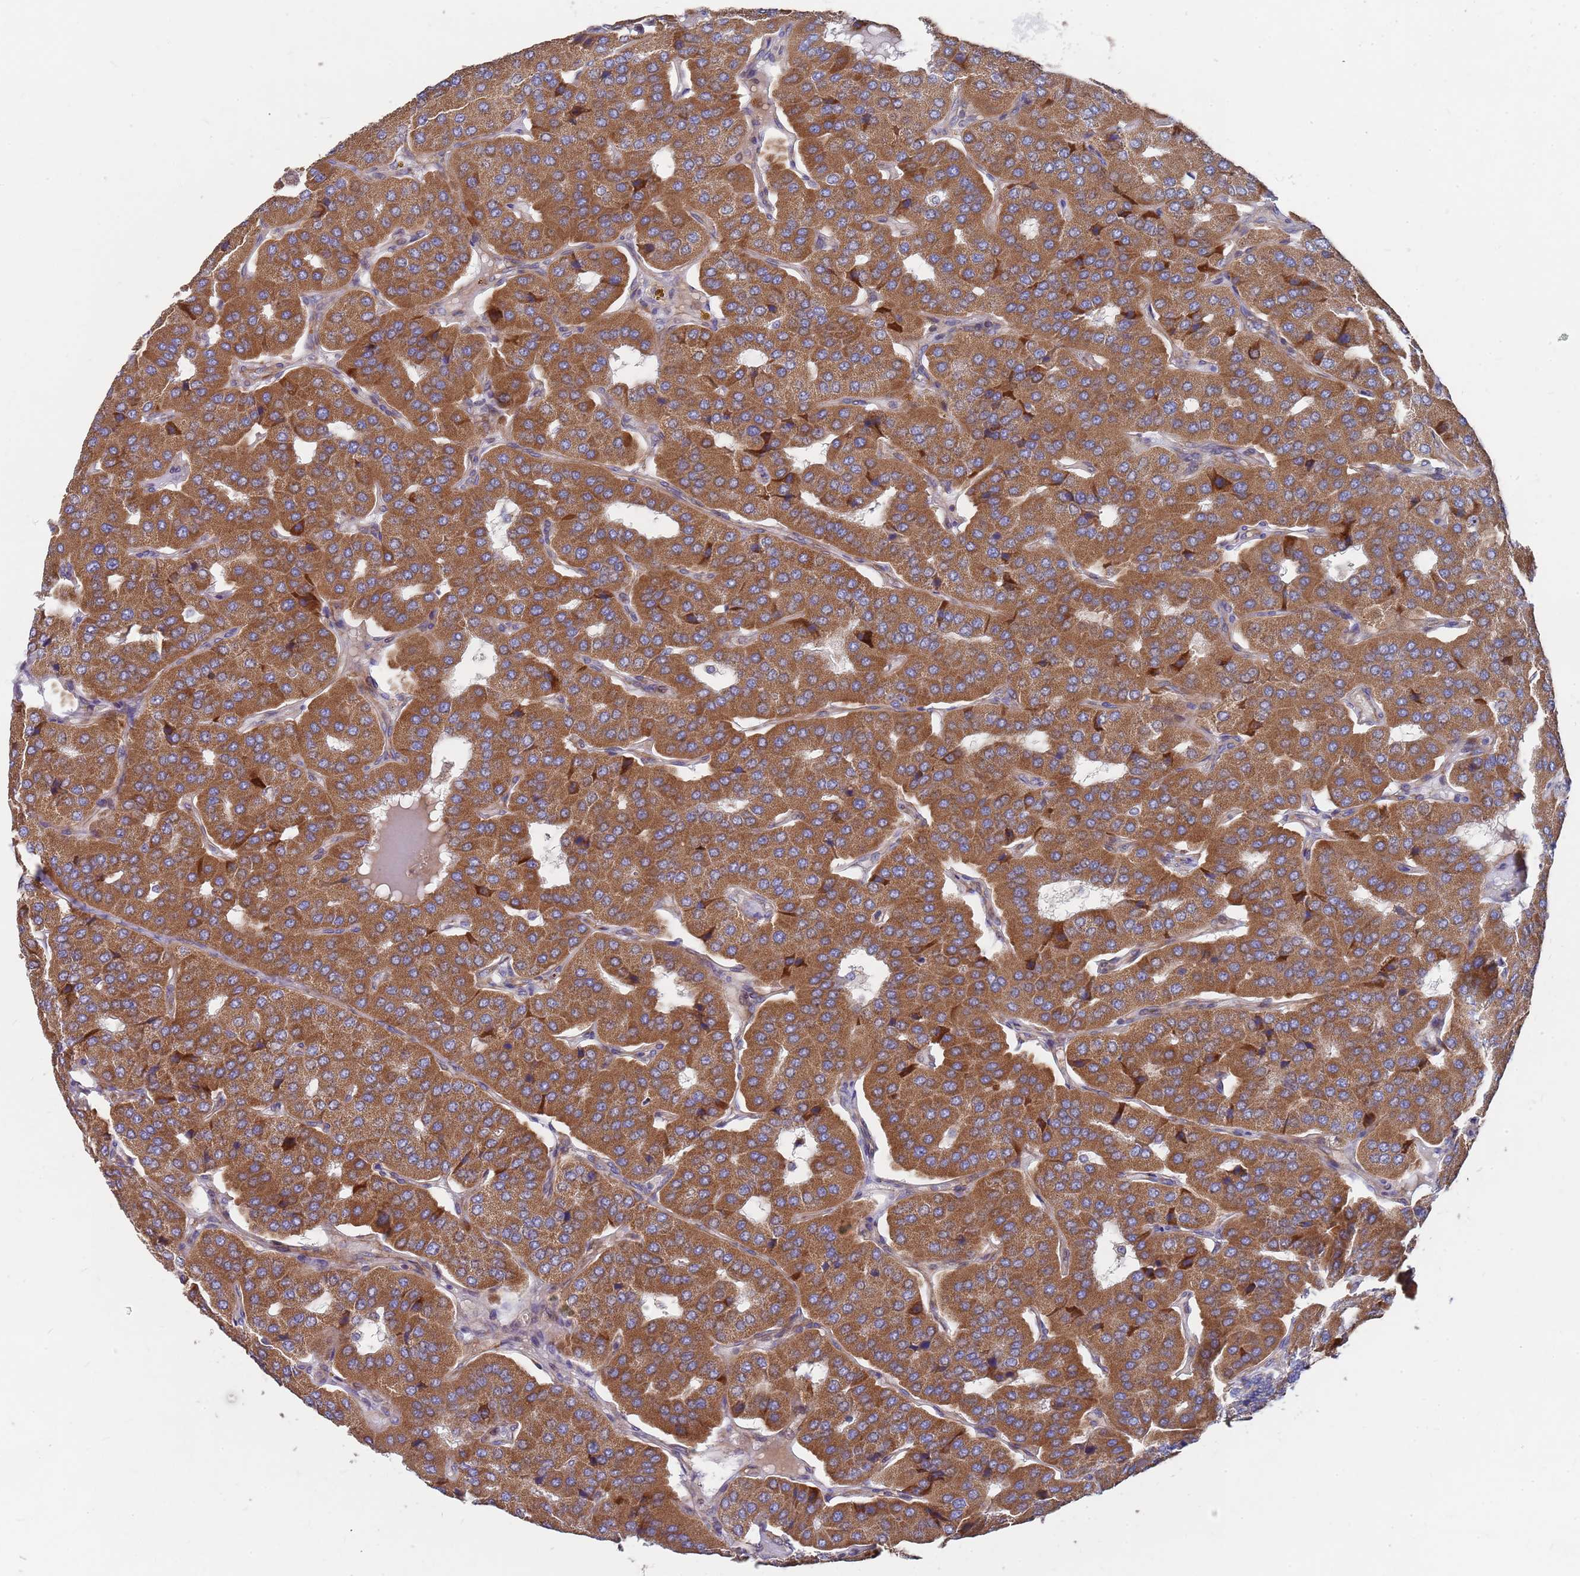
{"staining": {"intensity": "strong", "quantity": ">75%", "location": "cytoplasmic/membranous"}, "tissue": "parathyroid gland", "cell_type": "Glandular cells", "image_type": "normal", "snomed": [{"axis": "morphology", "description": "Normal tissue, NOS"}, {"axis": "morphology", "description": "Adenoma, NOS"}, {"axis": "topography", "description": "Parathyroid gland"}], "caption": "Immunohistochemical staining of benign human parathyroid gland displays high levels of strong cytoplasmic/membranous expression in about >75% of glandular cells.", "gene": "WDFY3", "patient": {"sex": "female", "age": 86}}